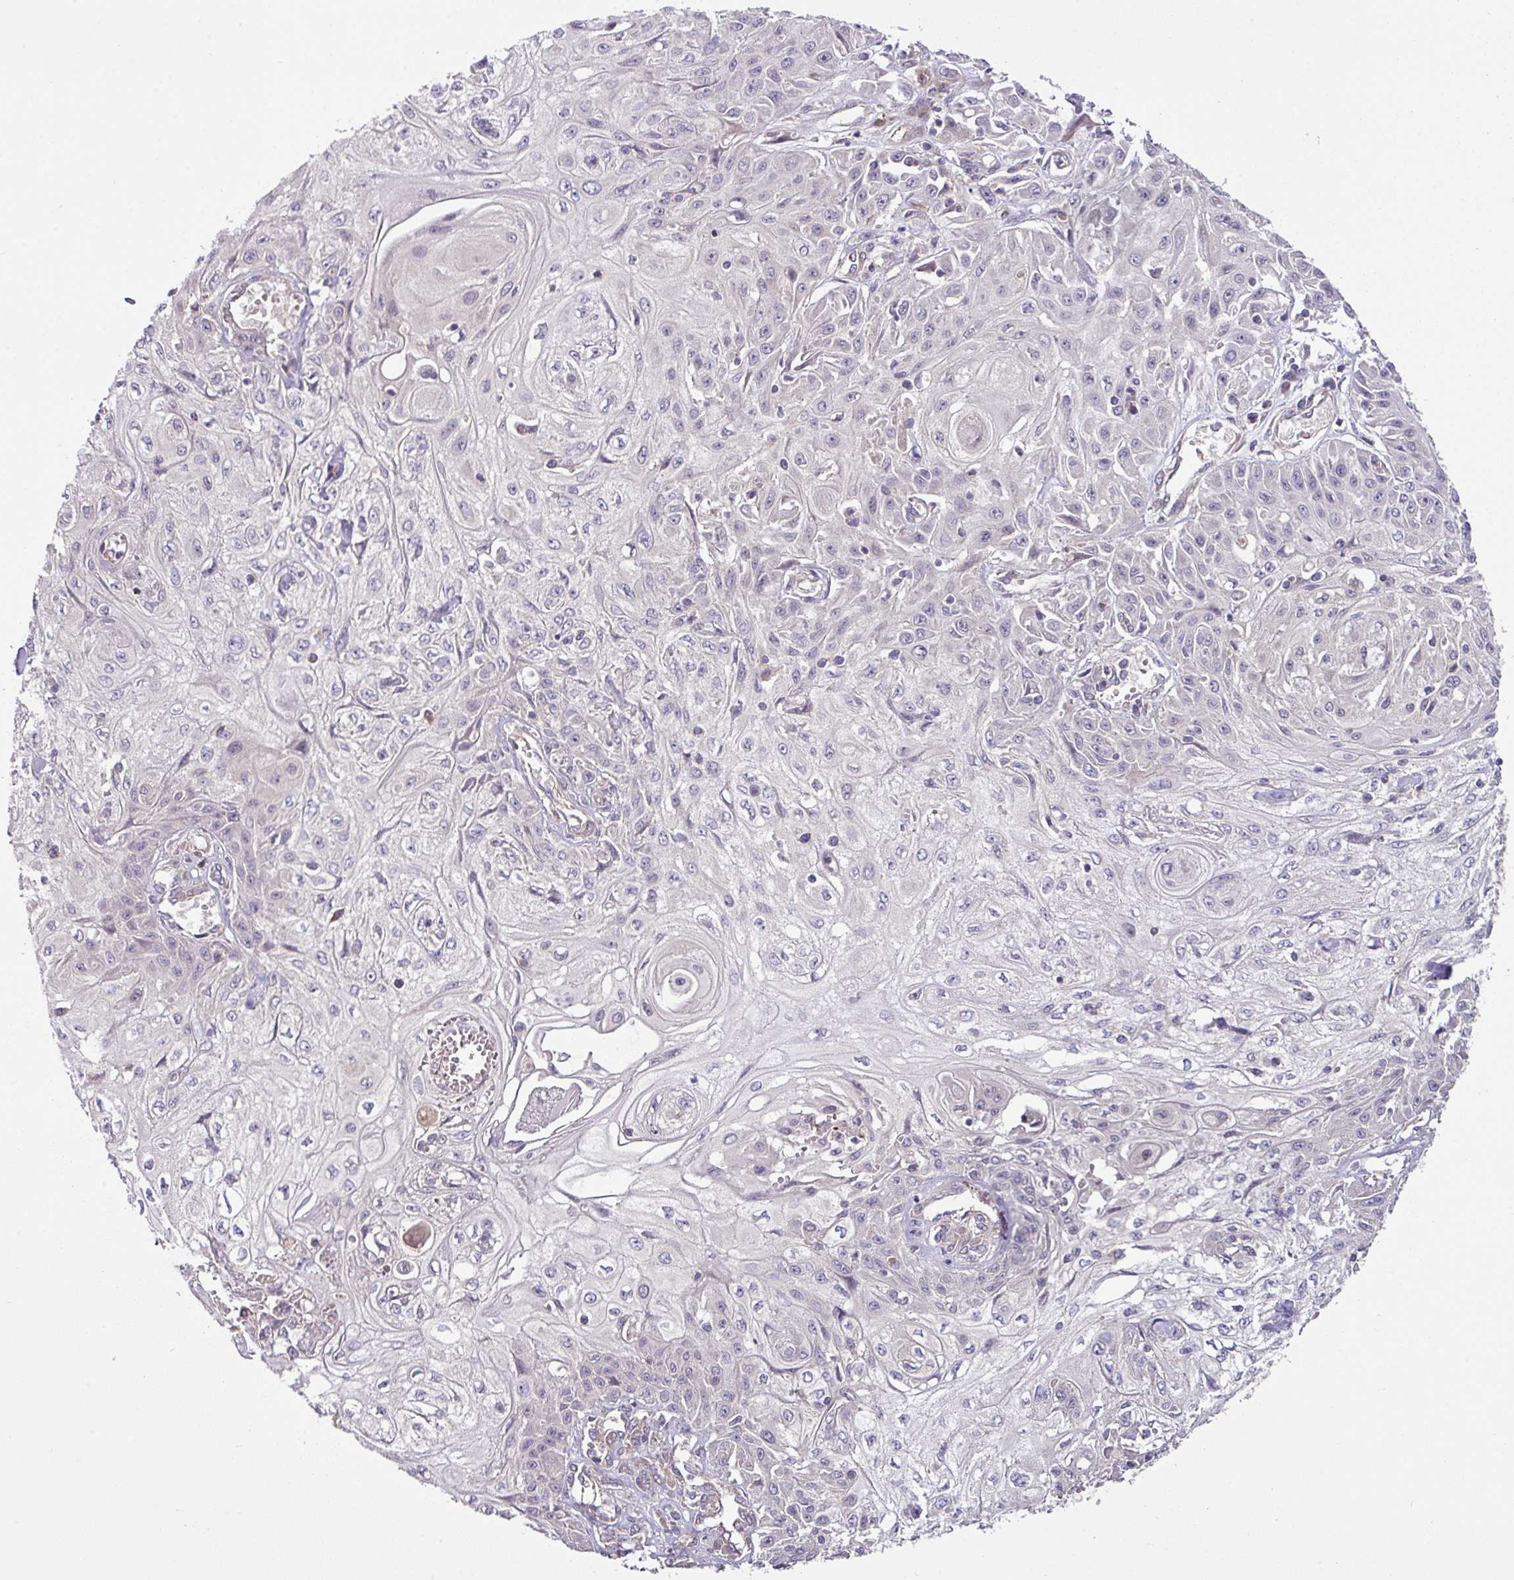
{"staining": {"intensity": "negative", "quantity": "none", "location": "none"}, "tissue": "skin cancer", "cell_type": "Tumor cells", "image_type": "cancer", "snomed": [{"axis": "morphology", "description": "Squamous cell carcinoma, NOS"}, {"axis": "morphology", "description": "Squamous cell carcinoma, metastatic, NOS"}, {"axis": "topography", "description": "Skin"}, {"axis": "topography", "description": "Lymph node"}], "caption": "Skin metastatic squamous cell carcinoma was stained to show a protein in brown. There is no significant staining in tumor cells.", "gene": "SLAMF6", "patient": {"sex": "male", "age": 75}}